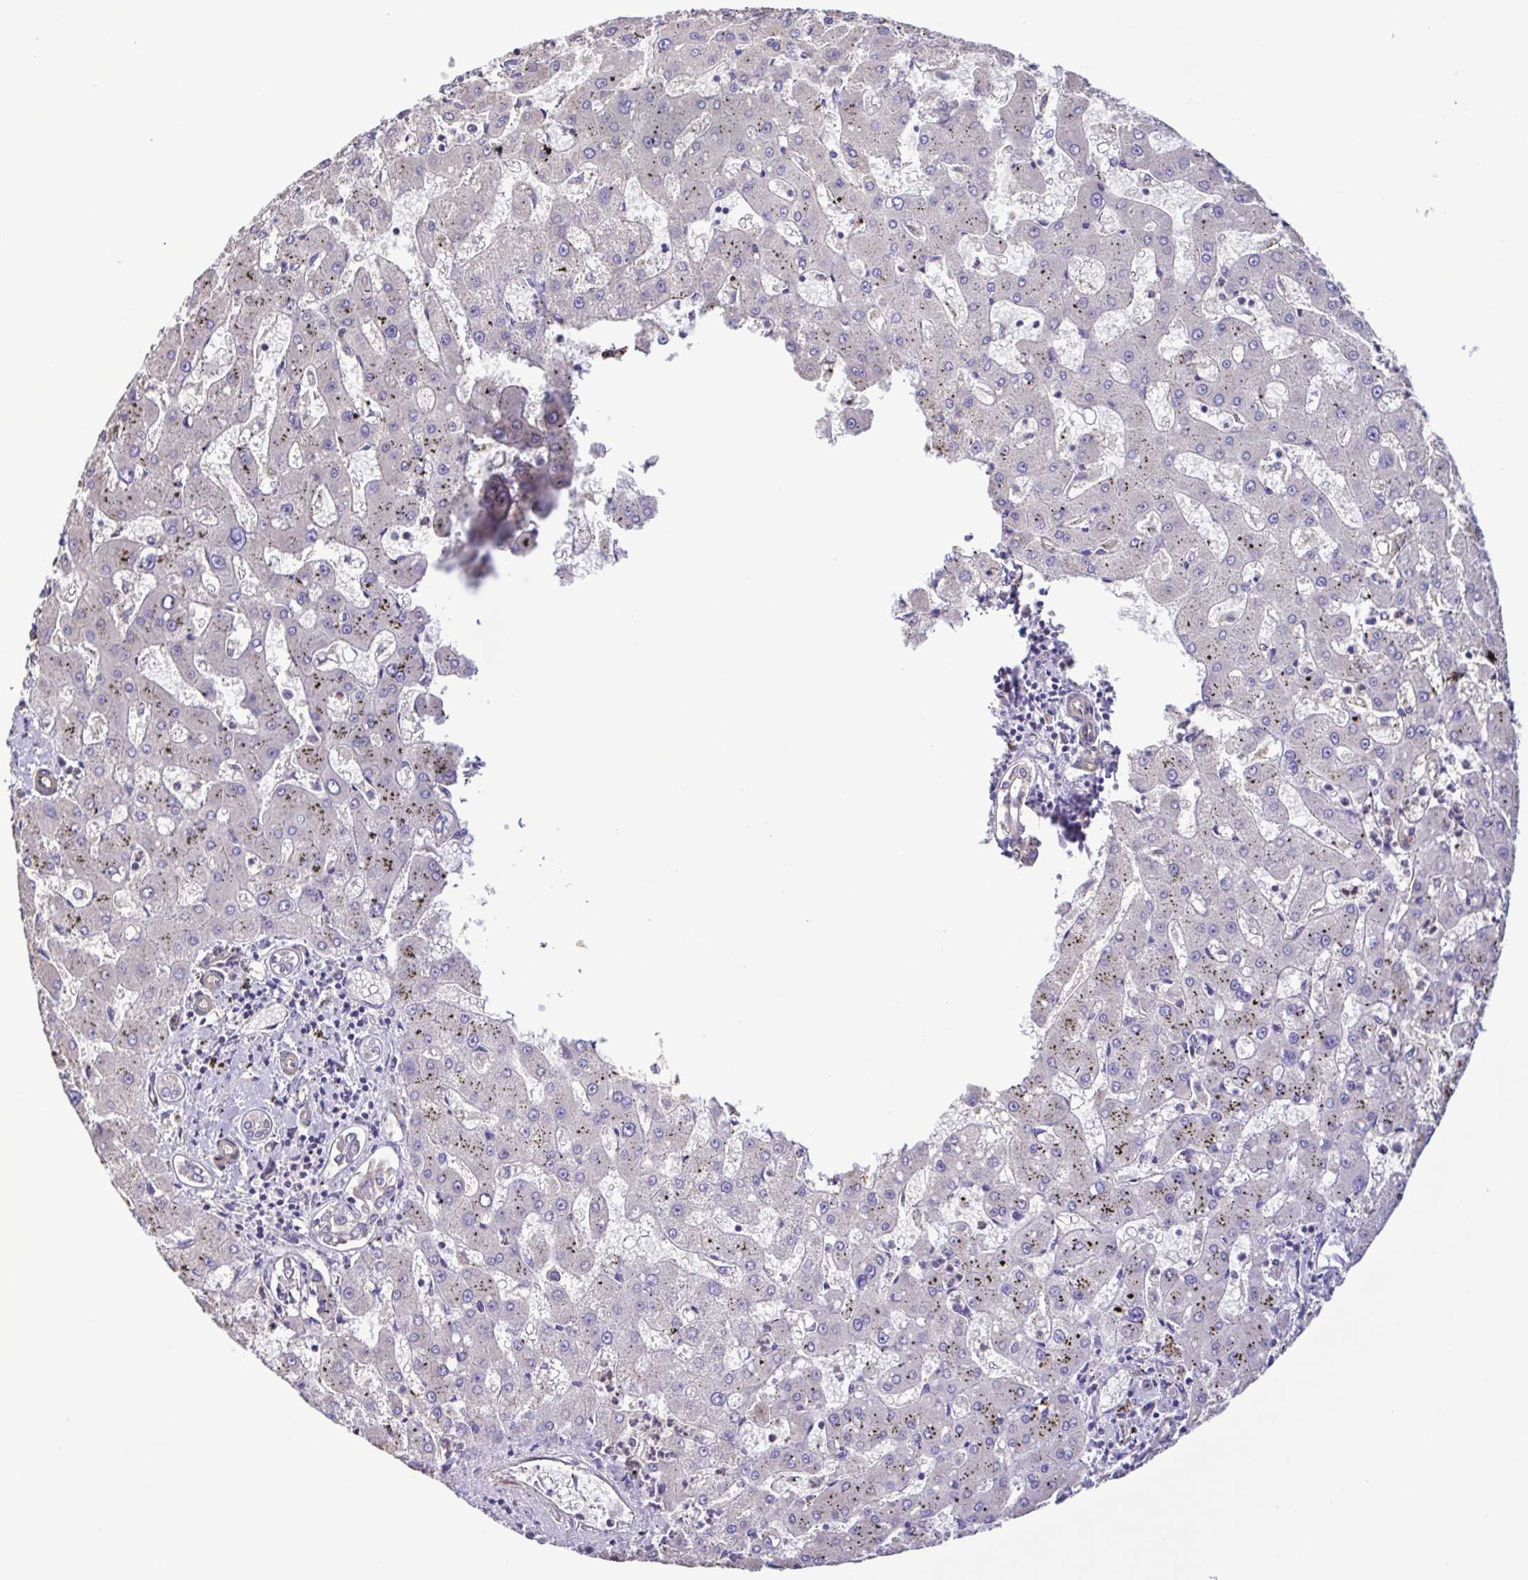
{"staining": {"intensity": "negative", "quantity": "none", "location": "none"}, "tissue": "liver cancer", "cell_type": "Tumor cells", "image_type": "cancer", "snomed": [{"axis": "morphology", "description": "Carcinoma, Hepatocellular, NOS"}, {"axis": "topography", "description": "Liver"}], "caption": "IHC of liver hepatocellular carcinoma displays no staining in tumor cells.", "gene": "FLT1", "patient": {"sex": "male", "age": 67}}